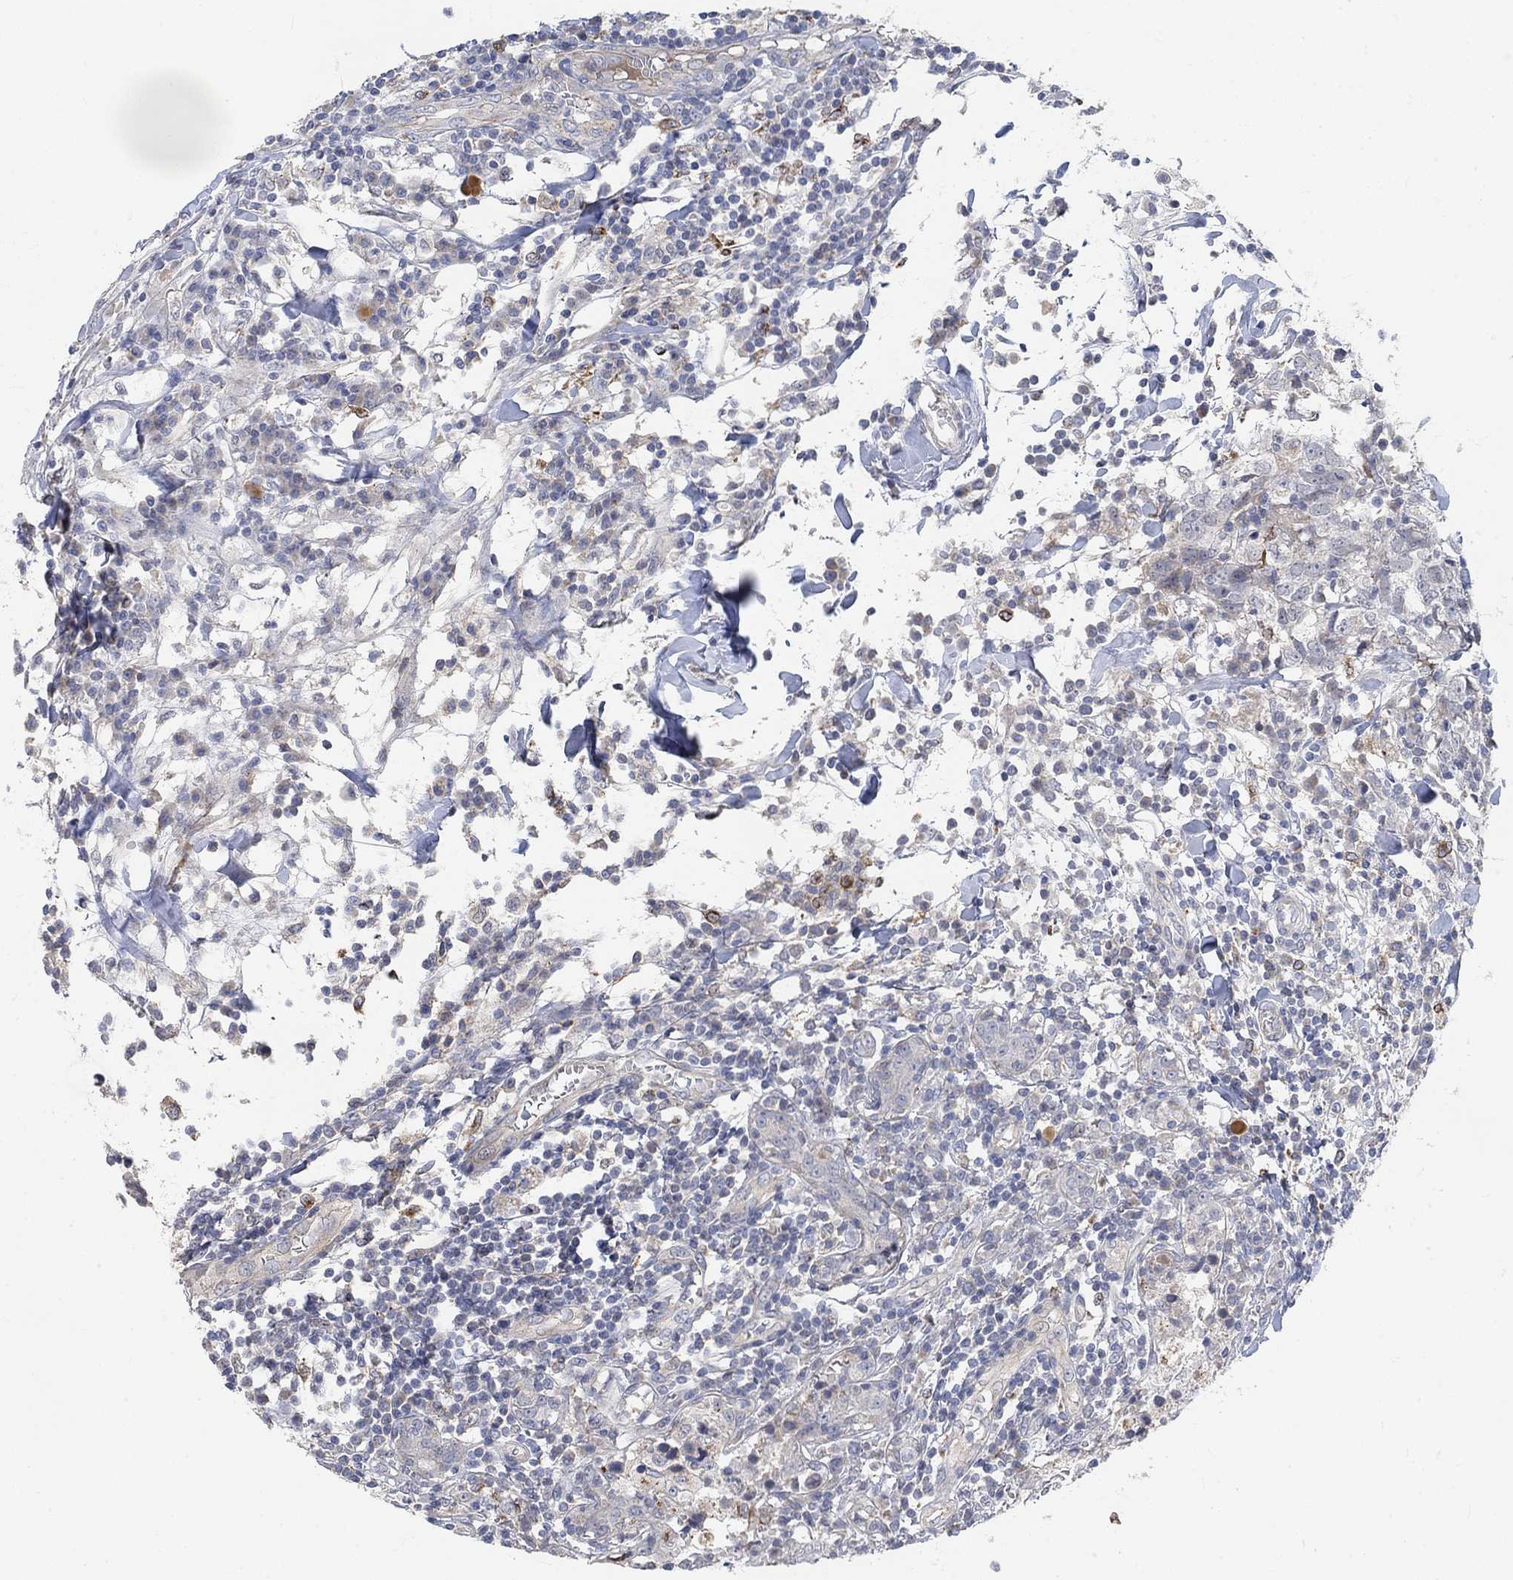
{"staining": {"intensity": "negative", "quantity": "none", "location": "none"}, "tissue": "breast cancer", "cell_type": "Tumor cells", "image_type": "cancer", "snomed": [{"axis": "morphology", "description": "Duct carcinoma"}, {"axis": "topography", "description": "Breast"}], "caption": "Image shows no significant protein staining in tumor cells of intraductal carcinoma (breast).", "gene": "HCRTR1", "patient": {"sex": "female", "age": 30}}